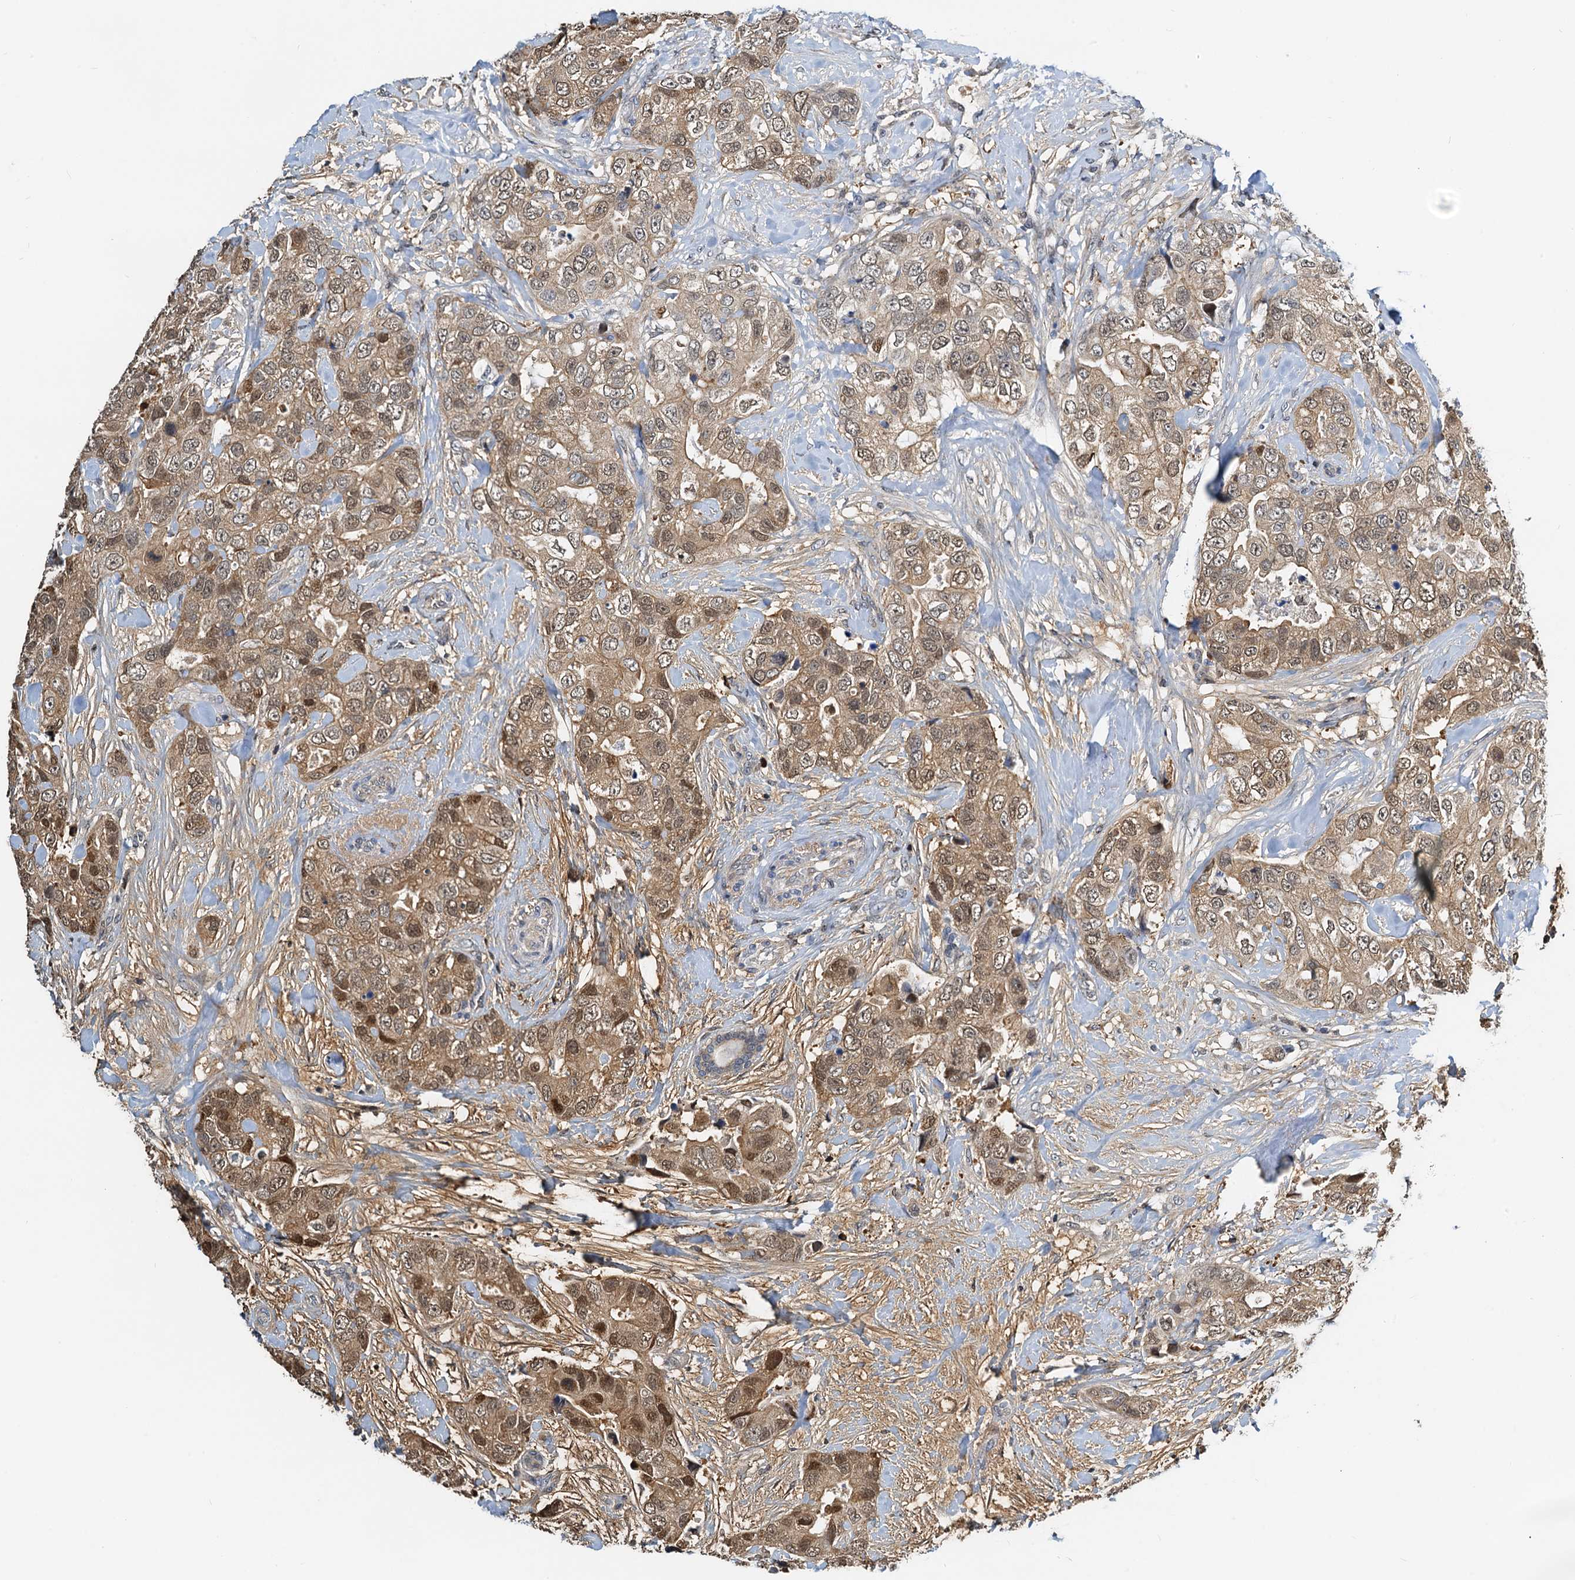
{"staining": {"intensity": "moderate", "quantity": ">75%", "location": "cytoplasmic/membranous,nuclear"}, "tissue": "breast cancer", "cell_type": "Tumor cells", "image_type": "cancer", "snomed": [{"axis": "morphology", "description": "Duct carcinoma"}, {"axis": "topography", "description": "Breast"}], "caption": "Immunohistochemistry of breast cancer reveals medium levels of moderate cytoplasmic/membranous and nuclear positivity in approximately >75% of tumor cells.", "gene": "PTGES3", "patient": {"sex": "female", "age": 62}}